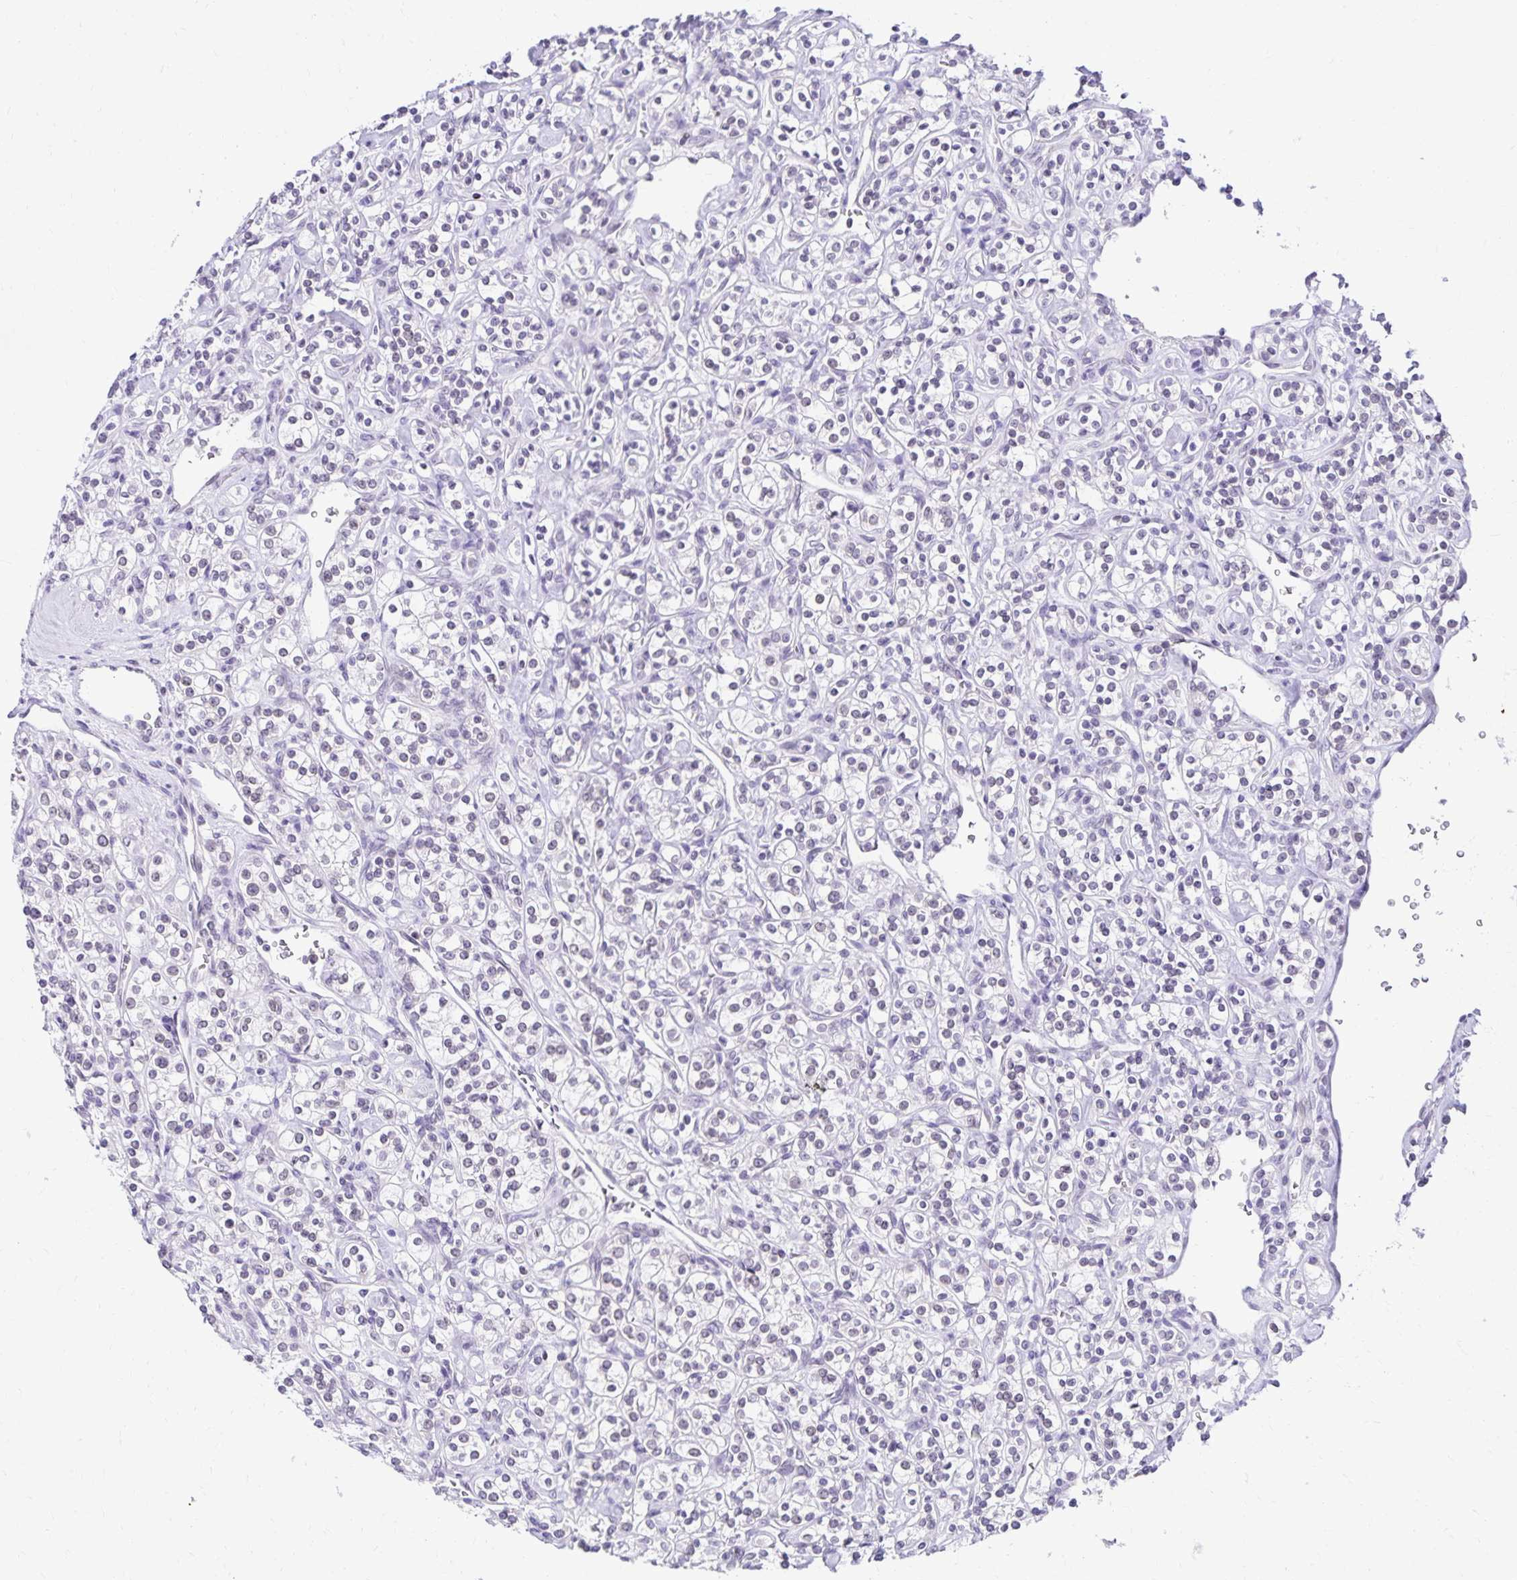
{"staining": {"intensity": "negative", "quantity": "none", "location": "none"}, "tissue": "renal cancer", "cell_type": "Tumor cells", "image_type": "cancer", "snomed": [{"axis": "morphology", "description": "Adenocarcinoma, NOS"}, {"axis": "topography", "description": "Kidney"}], "caption": "The immunohistochemistry (IHC) photomicrograph has no significant positivity in tumor cells of adenocarcinoma (renal) tissue.", "gene": "FAM166C", "patient": {"sex": "male", "age": 77}}